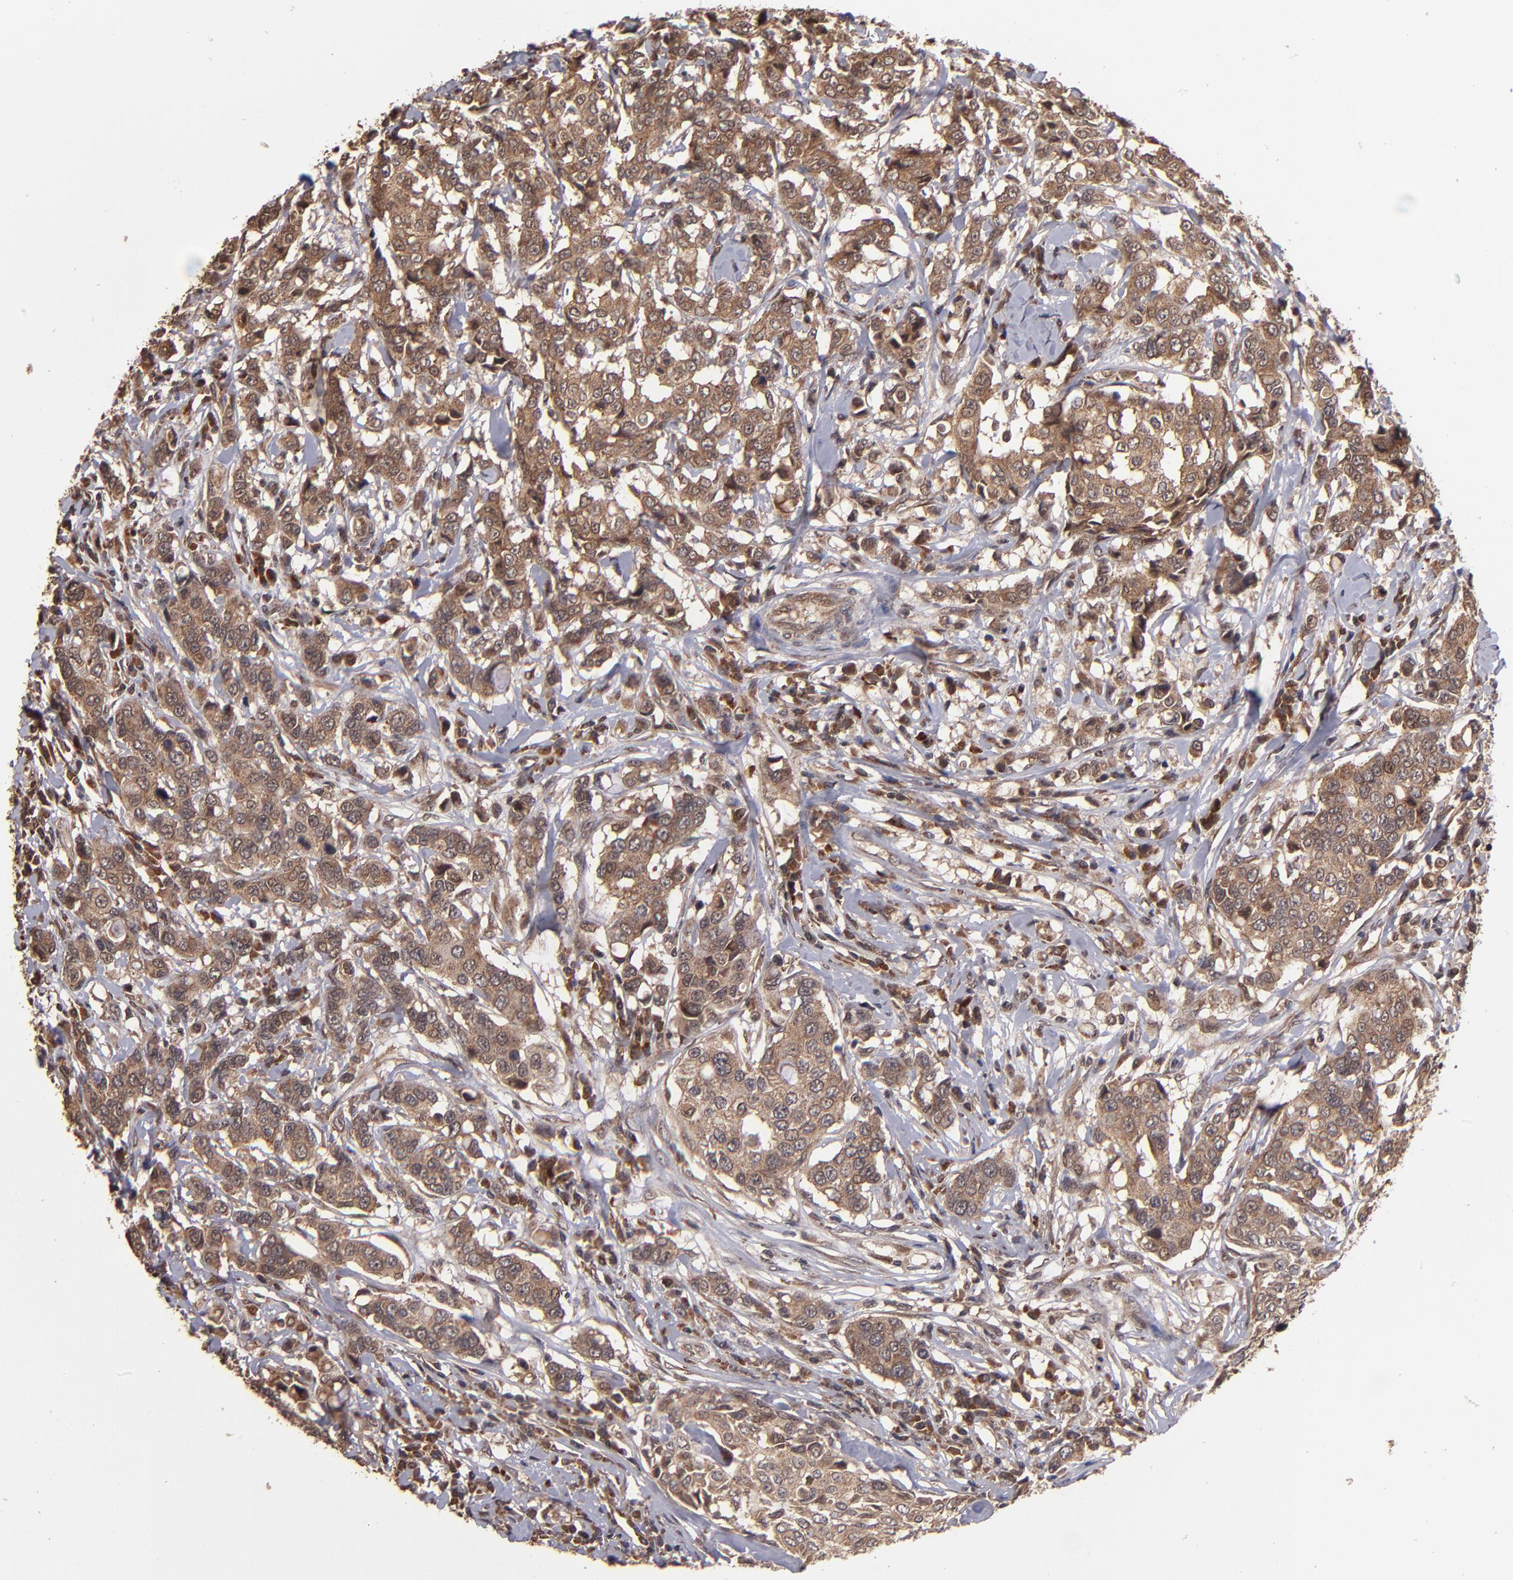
{"staining": {"intensity": "moderate", "quantity": ">75%", "location": "cytoplasmic/membranous"}, "tissue": "breast cancer", "cell_type": "Tumor cells", "image_type": "cancer", "snomed": [{"axis": "morphology", "description": "Duct carcinoma"}, {"axis": "topography", "description": "Breast"}], "caption": "Immunohistochemical staining of breast intraductal carcinoma shows medium levels of moderate cytoplasmic/membranous positivity in approximately >75% of tumor cells.", "gene": "NFE2L2", "patient": {"sex": "female", "age": 27}}